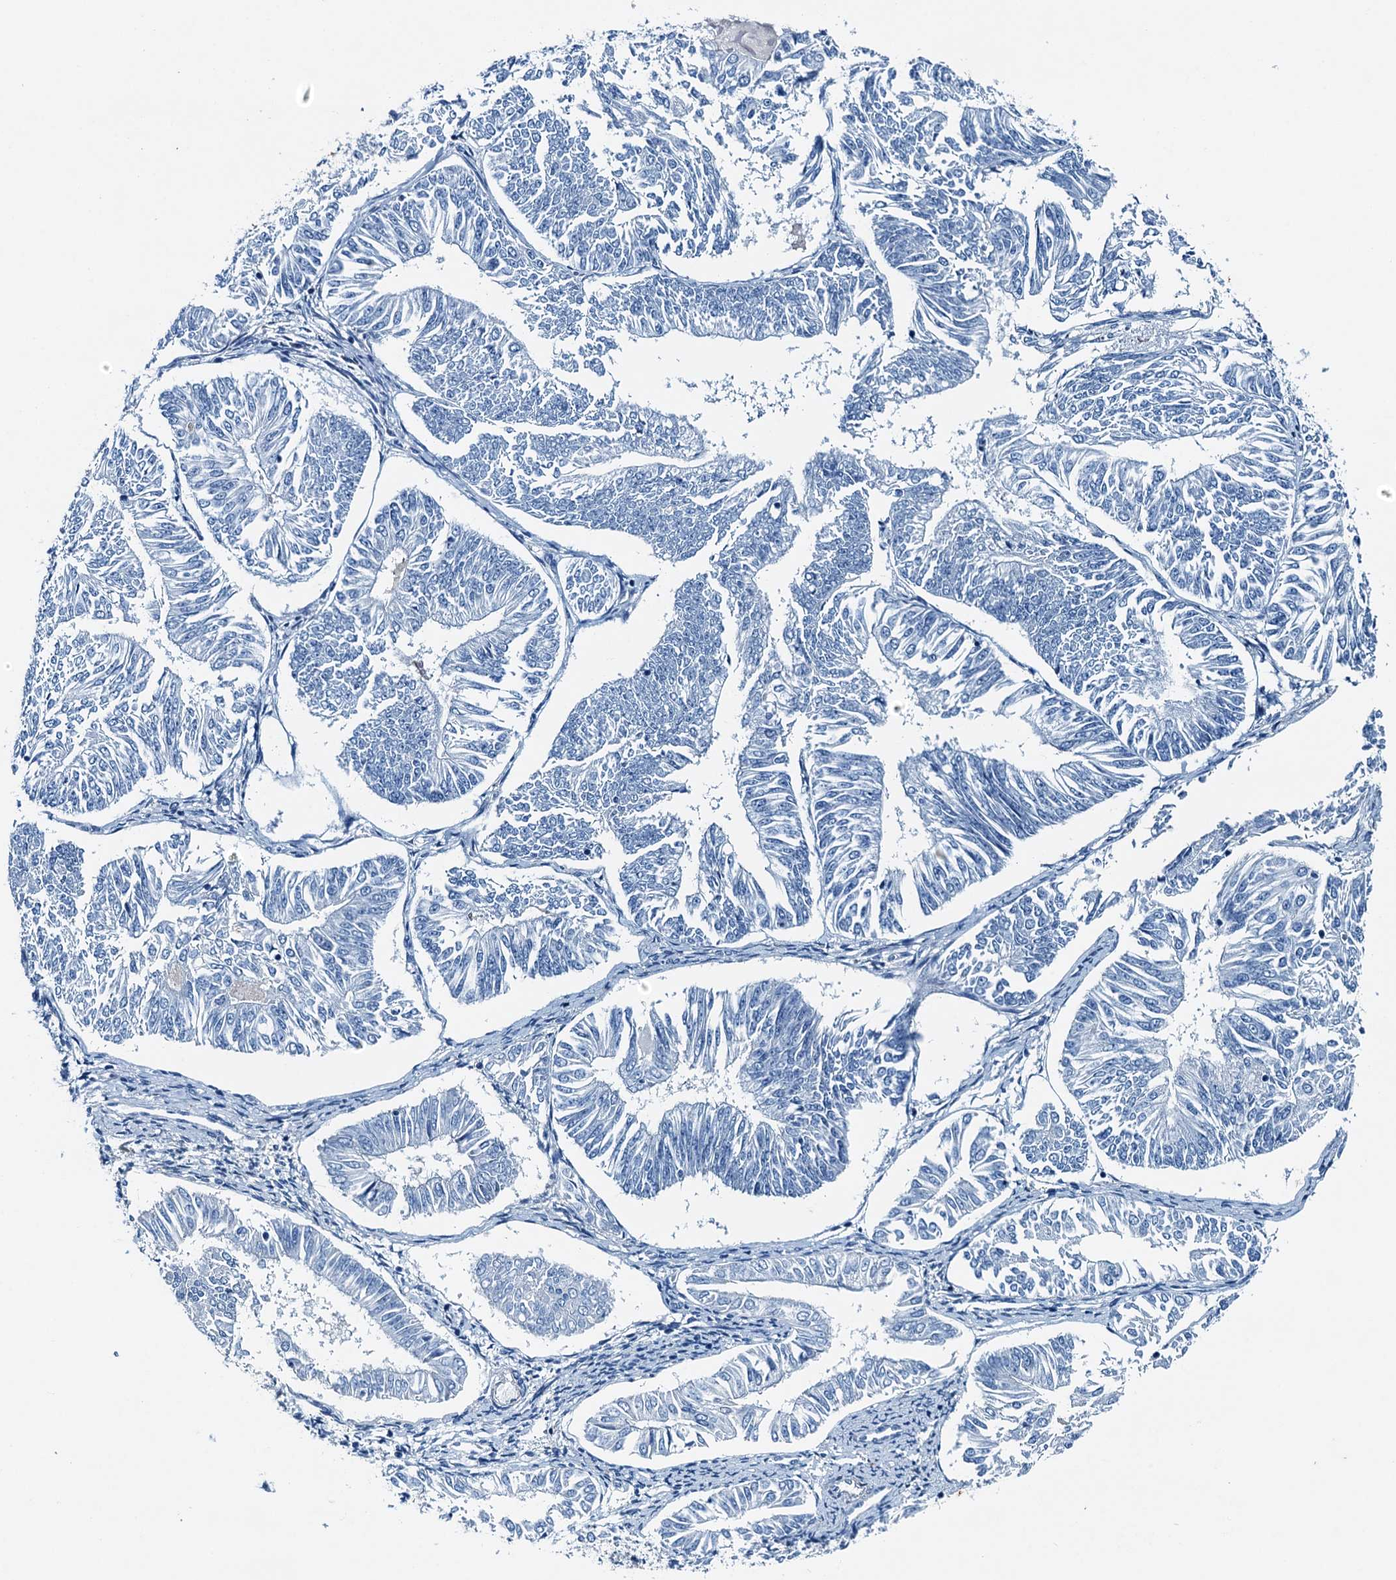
{"staining": {"intensity": "negative", "quantity": "none", "location": "none"}, "tissue": "endometrial cancer", "cell_type": "Tumor cells", "image_type": "cancer", "snomed": [{"axis": "morphology", "description": "Adenocarcinoma, NOS"}, {"axis": "topography", "description": "Endometrium"}], "caption": "Immunohistochemistry of human endometrial cancer (adenocarcinoma) shows no staining in tumor cells. (DAB immunohistochemistry (IHC) visualized using brightfield microscopy, high magnification).", "gene": "RAB3IL1", "patient": {"sex": "female", "age": 58}}